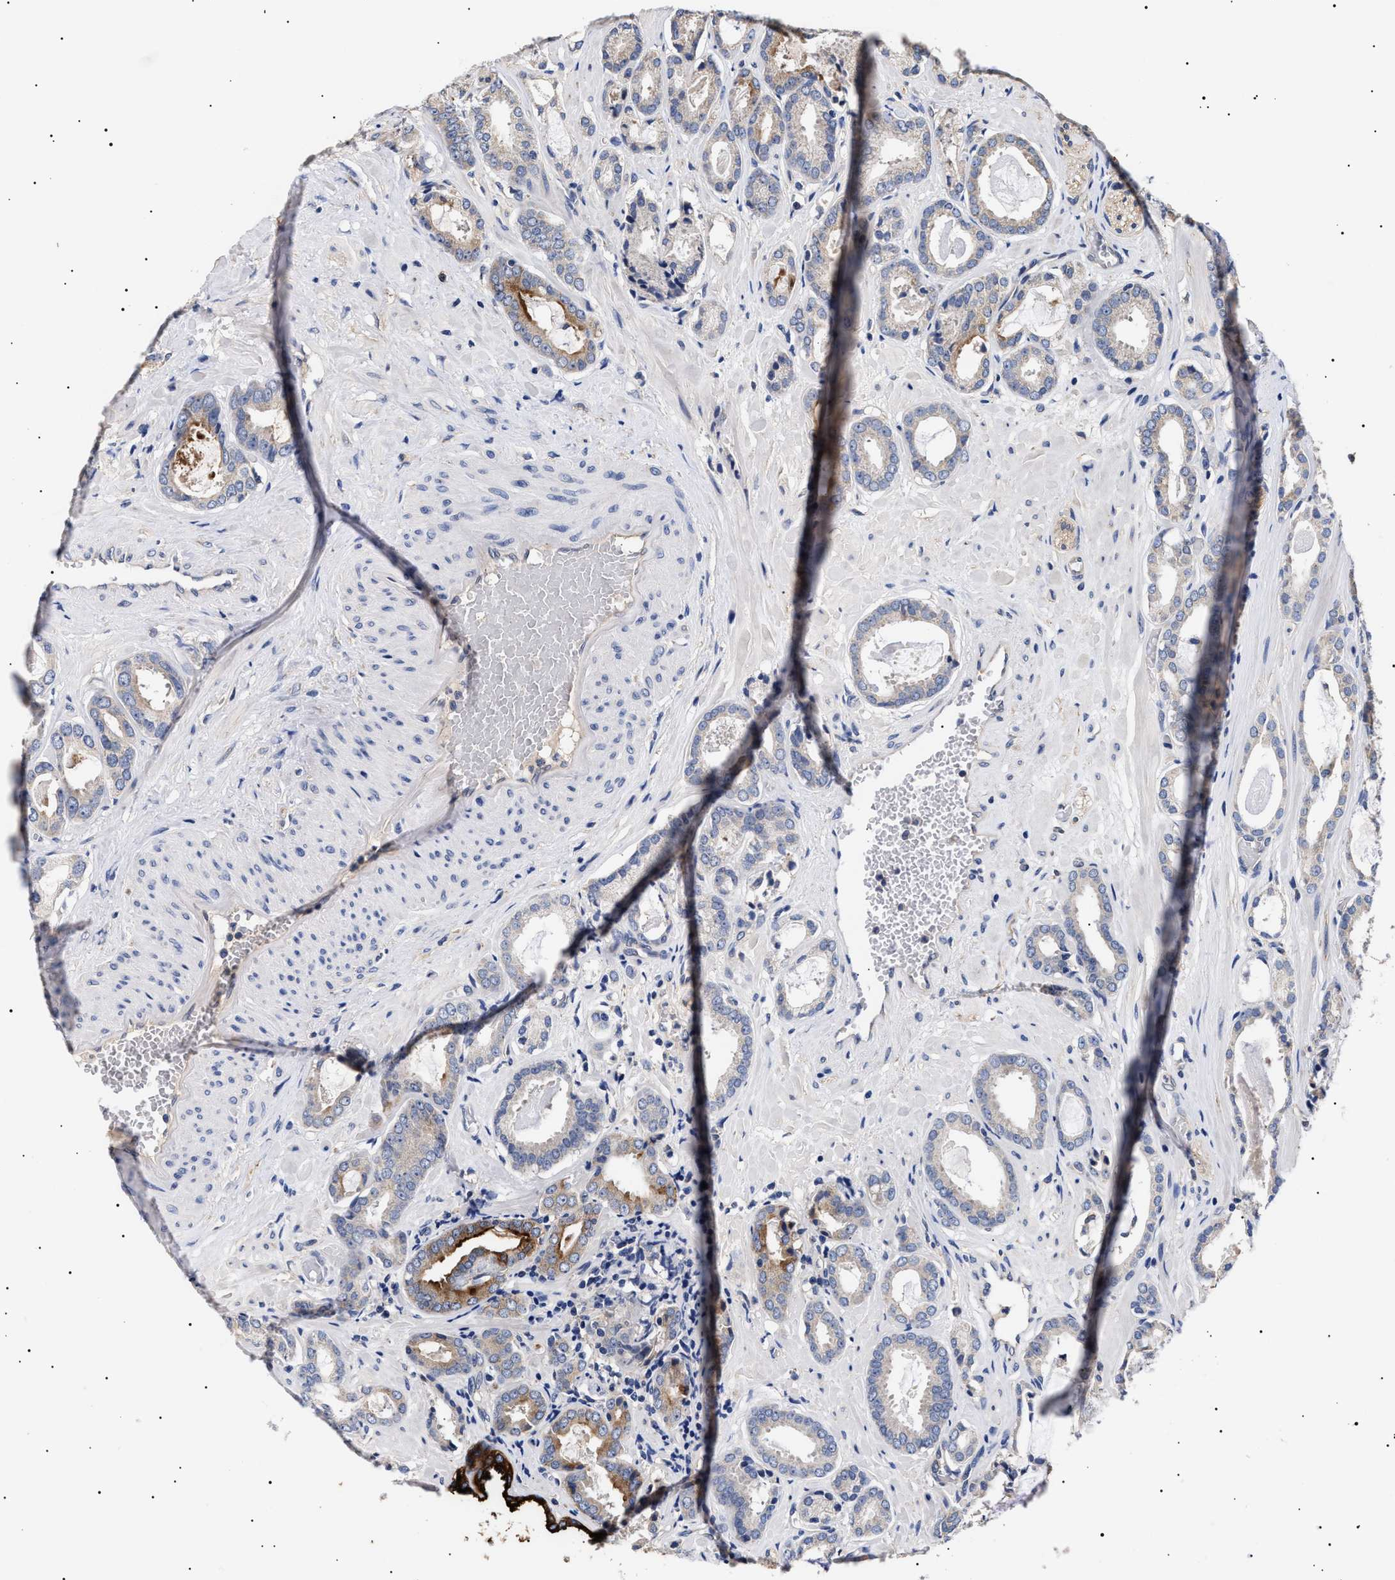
{"staining": {"intensity": "moderate", "quantity": "<25%", "location": "cytoplasmic/membranous"}, "tissue": "prostate cancer", "cell_type": "Tumor cells", "image_type": "cancer", "snomed": [{"axis": "morphology", "description": "Adenocarcinoma, Low grade"}, {"axis": "topography", "description": "Prostate"}], "caption": "A micrograph of human prostate cancer (low-grade adenocarcinoma) stained for a protein displays moderate cytoplasmic/membranous brown staining in tumor cells.", "gene": "KRBA1", "patient": {"sex": "male", "age": 53}}